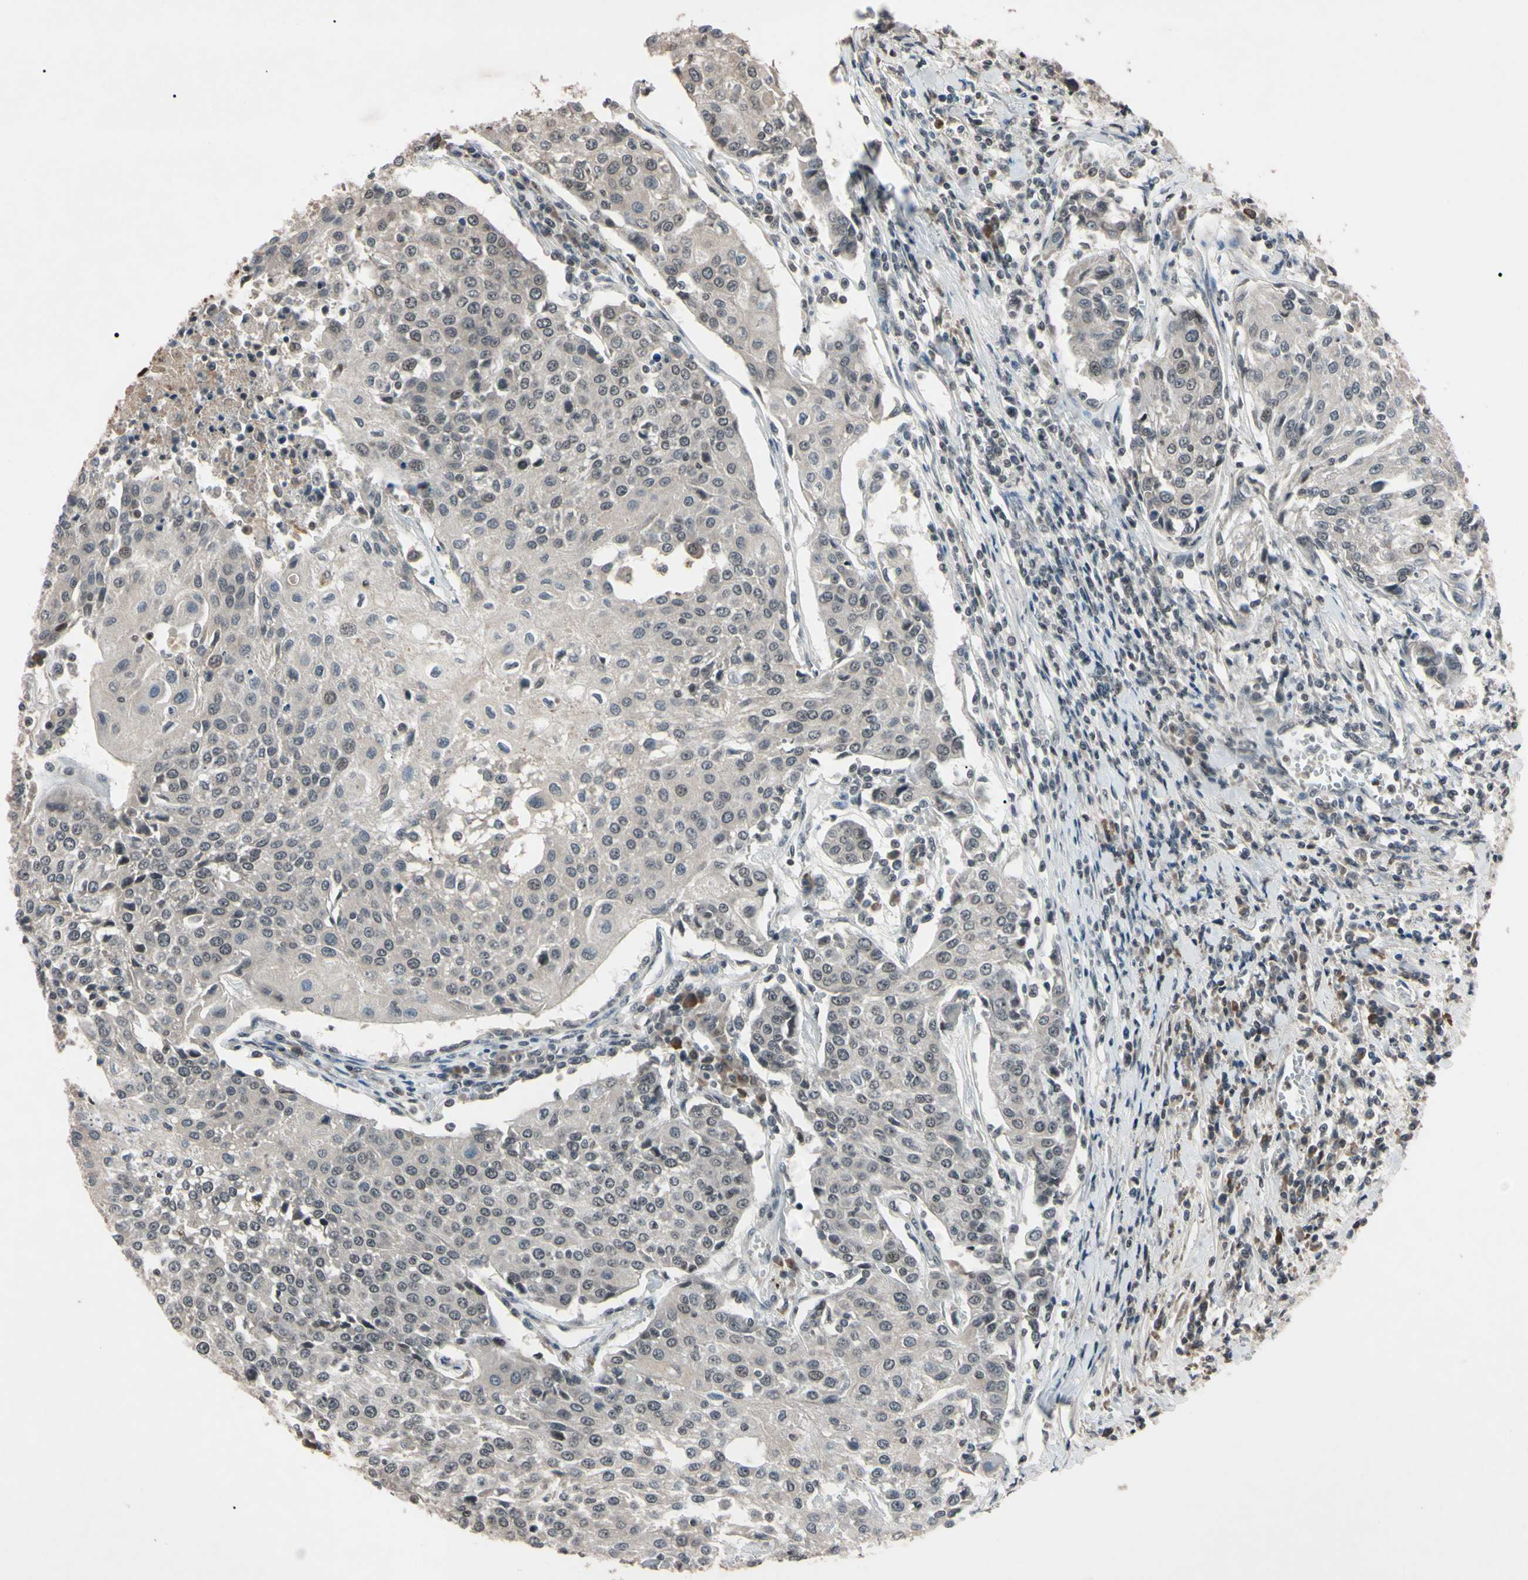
{"staining": {"intensity": "weak", "quantity": ">75%", "location": "cytoplasmic/membranous"}, "tissue": "urothelial cancer", "cell_type": "Tumor cells", "image_type": "cancer", "snomed": [{"axis": "morphology", "description": "Urothelial carcinoma, High grade"}, {"axis": "topography", "description": "Urinary bladder"}], "caption": "An image of human urothelial cancer stained for a protein demonstrates weak cytoplasmic/membranous brown staining in tumor cells.", "gene": "YY1", "patient": {"sex": "female", "age": 85}}